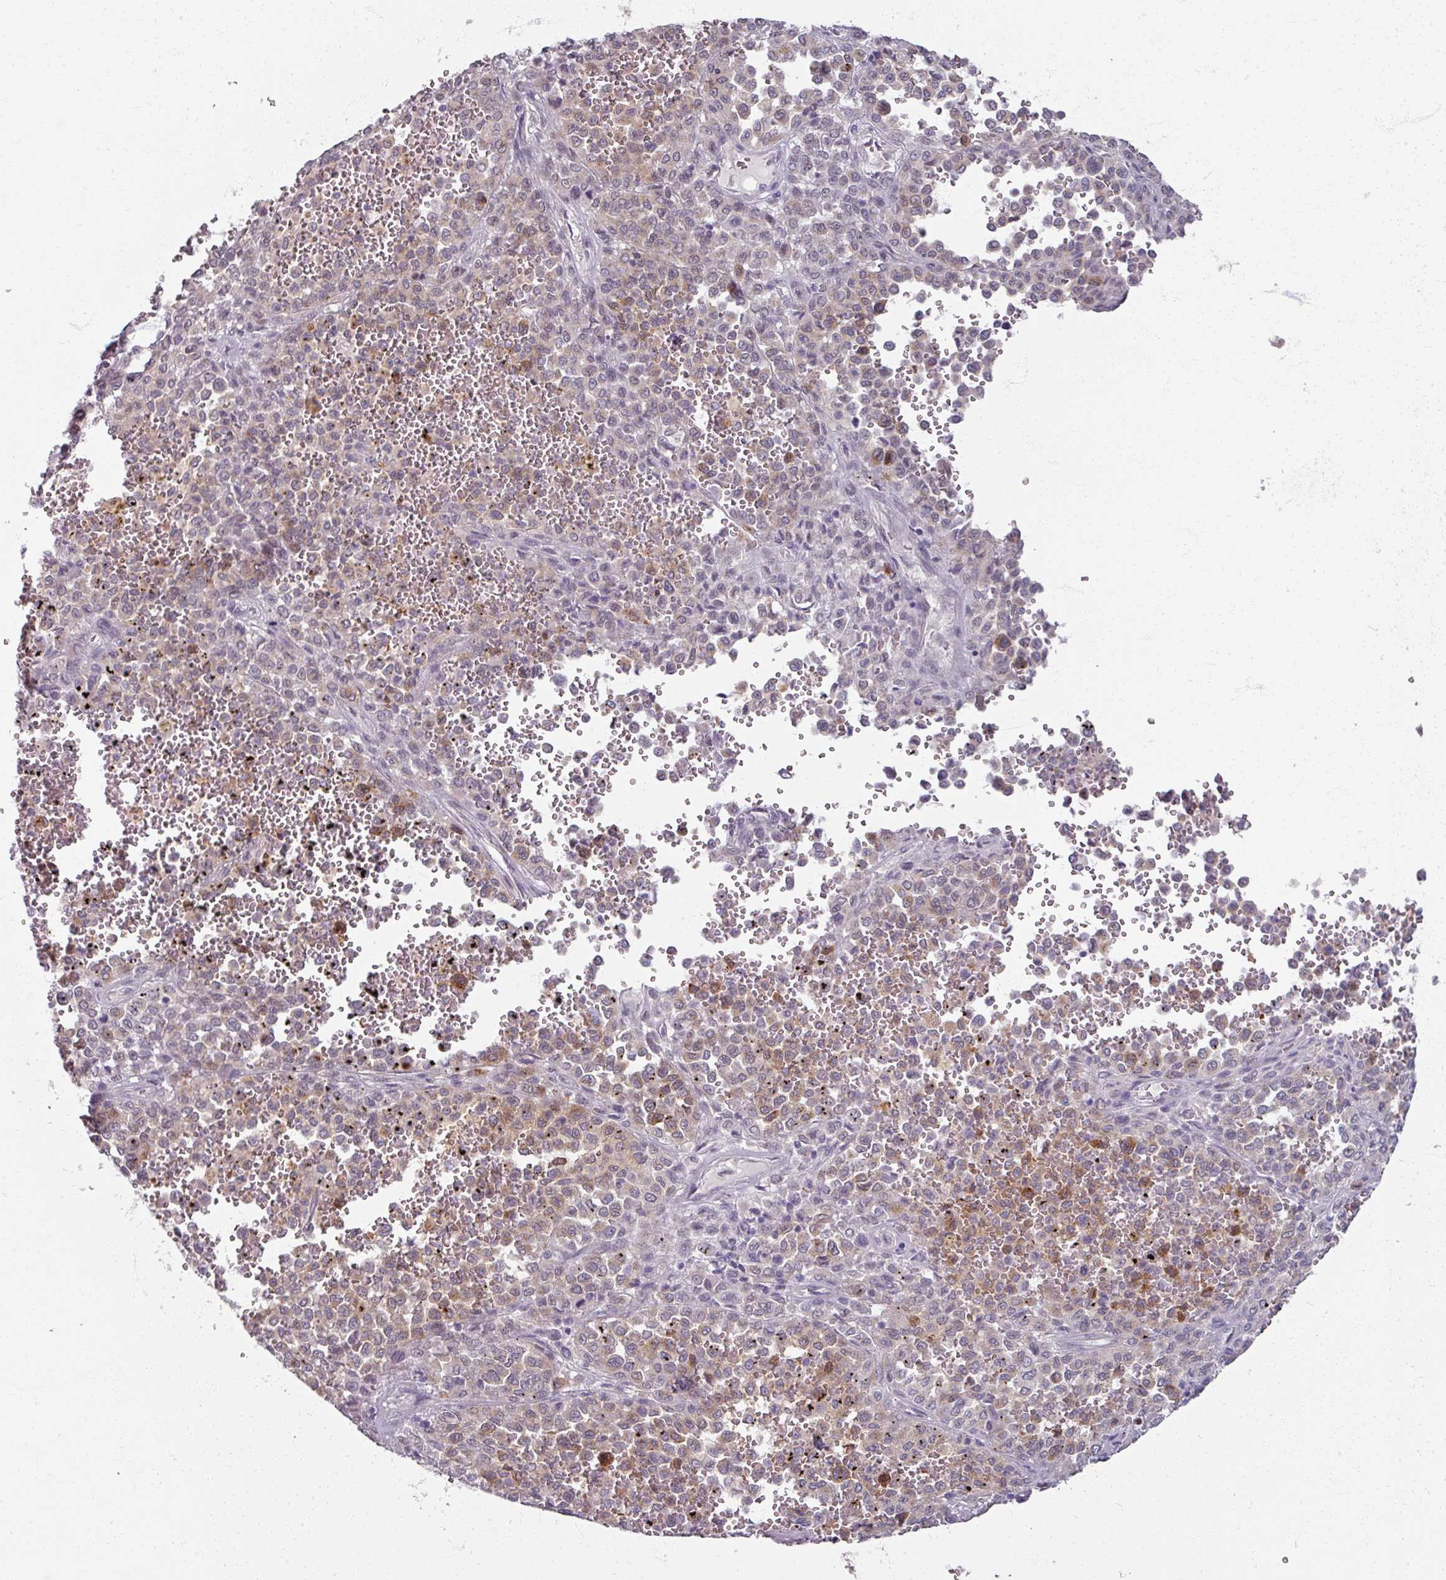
{"staining": {"intensity": "moderate", "quantity": "<25%", "location": "cytoplasmic/membranous"}, "tissue": "melanoma", "cell_type": "Tumor cells", "image_type": "cancer", "snomed": [{"axis": "morphology", "description": "Malignant melanoma, Metastatic site"}, {"axis": "topography", "description": "Pancreas"}], "caption": "Protein expression analysis of human malignant melanoma (metastatic site) reveals moderate cytoplasmic/membranous expression in approximately <25% of tumor cells. (DAB (3,3'-diaminobenzidine) = brown stain, brightfield microscopy at high magnification).", "gene": "SOX11", "patient": {"sex": "female", "age": 30}}